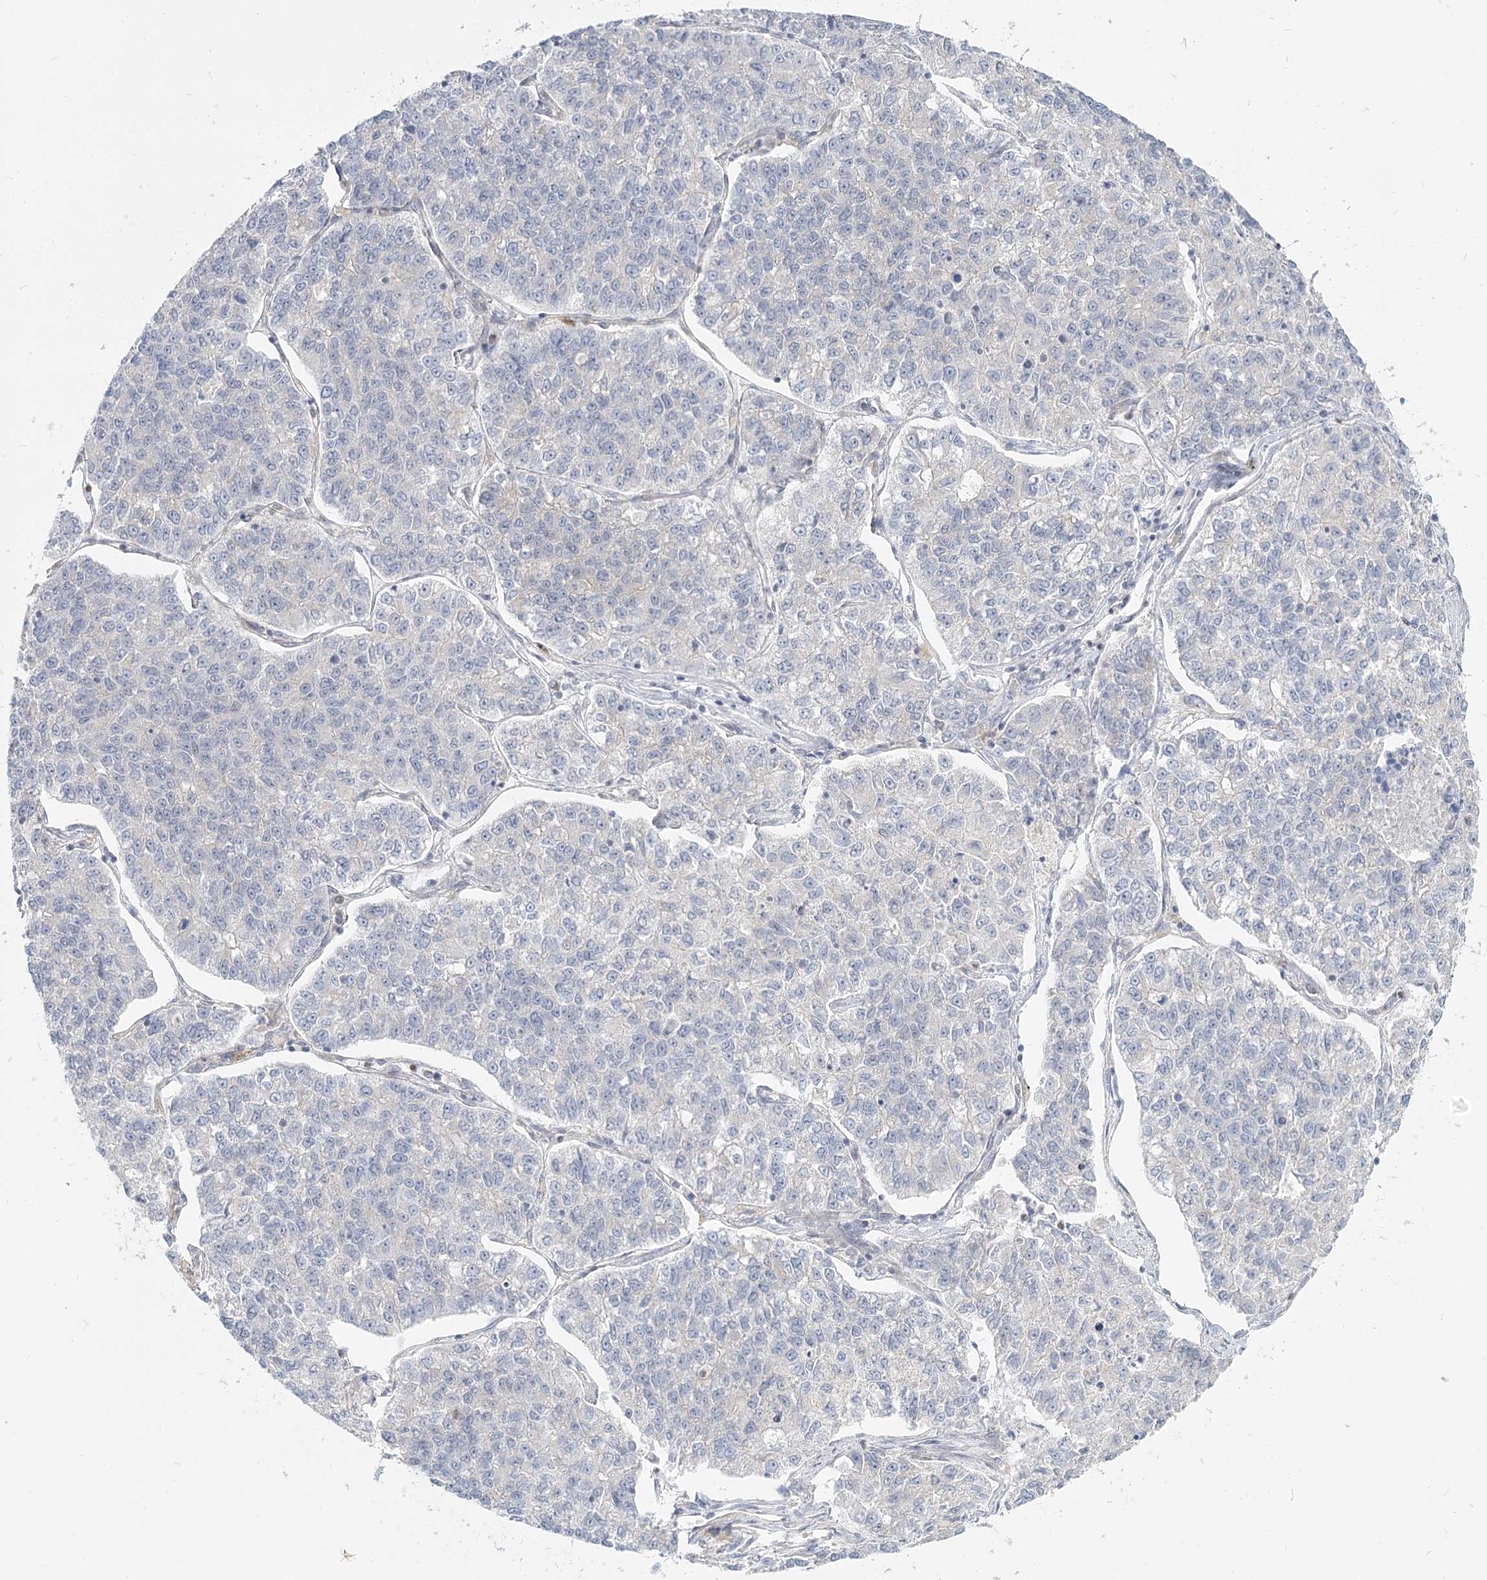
{"staining": {"intensity": "negative", "quantity": "none", "location": "none"}, "tissue": "lung cancer", "cell_type": "Tumor cells", "image_type": "cancer", "snomed": [{"axis": "morphology", "description": "Adenocarcinoma, NOS"}, {"axis": "topography", "description": "Lung"}], "caption": "This is a photomicrograph of immunohistochemistry (IHC) staining of lung cancer (adenocarcinoma), which shows no staining in tumor cells.", "gene": "MTMR3", "patient": {"sex": "male", "age": 49}}